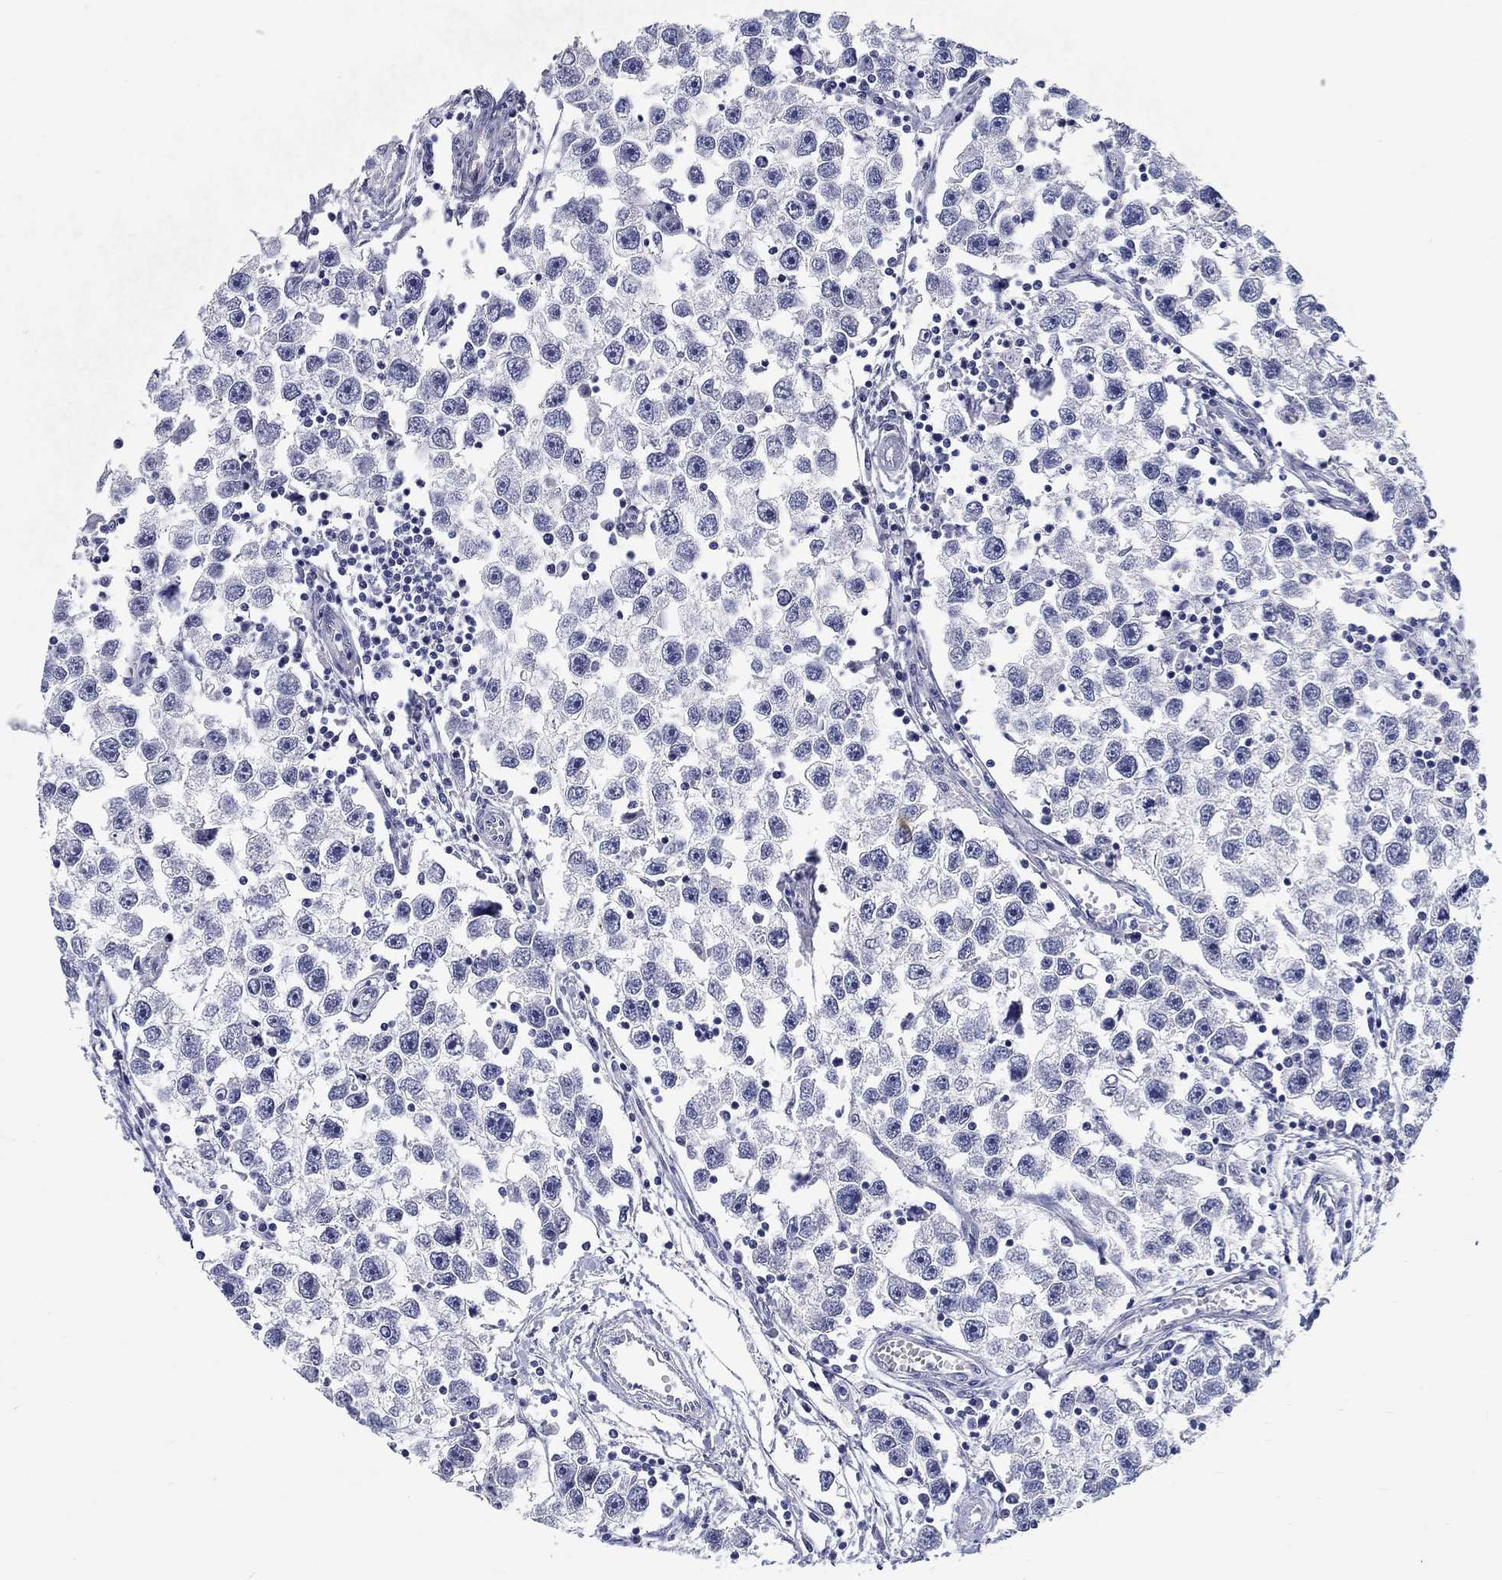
{"staining": {"intensity": "negative", "quantity": "none", "location": "none"}, "tissue": "testis cancer", "cell_type": "Tumor cells", "image_type": "cancer", "snomed": [{"axis": "morphology", "description": "Seminoma, NOS"}, {"axis": "topography", "description": "Testis"}], "caption": "There is no significant positivity in tumor cells of testis cancer.", "gene": "GRIN1", "patient": {"sex": "male", "age": 30}}